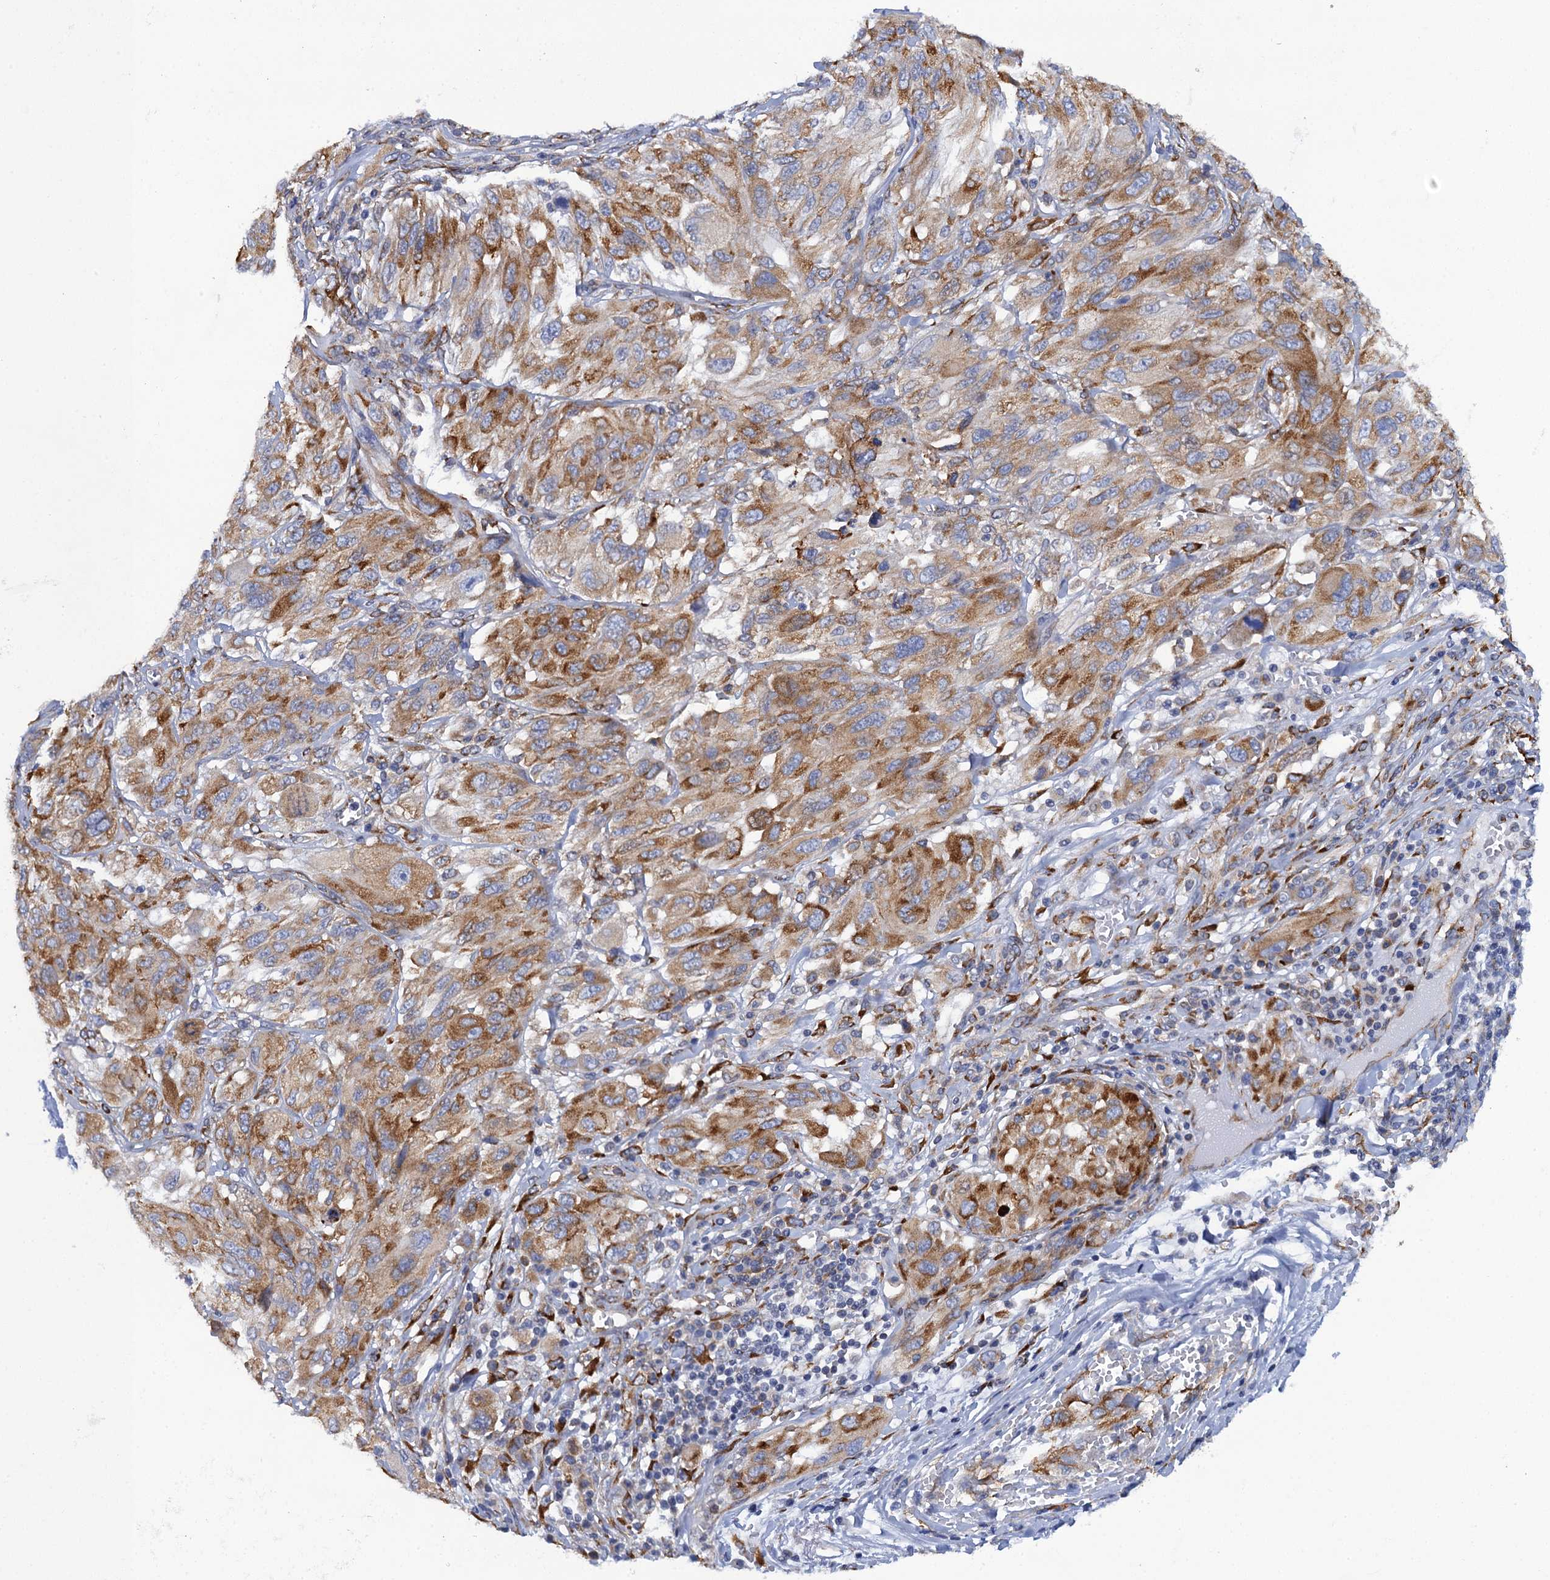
{"staining": {"intensity": "moderate", "quantity": ">75%", "location": "cytoplasmic/membranous"}, "tissue": "melanoma", "cell_type": "Tumor cells", "image_type": "cancer", "snomed": [{"axis": "morphology", "description": "Malignant melanoma, NOS"}, {"axis": "topography", "description": "Skin"}], "caption": "This image reveals immunohistochemistry staining of melanoma, with medium moderate cytoplasmic/membranous expression in about >75% of tumor cells.", "gene": "POGLUT3", "patient": {"sex": "female", "age": 91}}